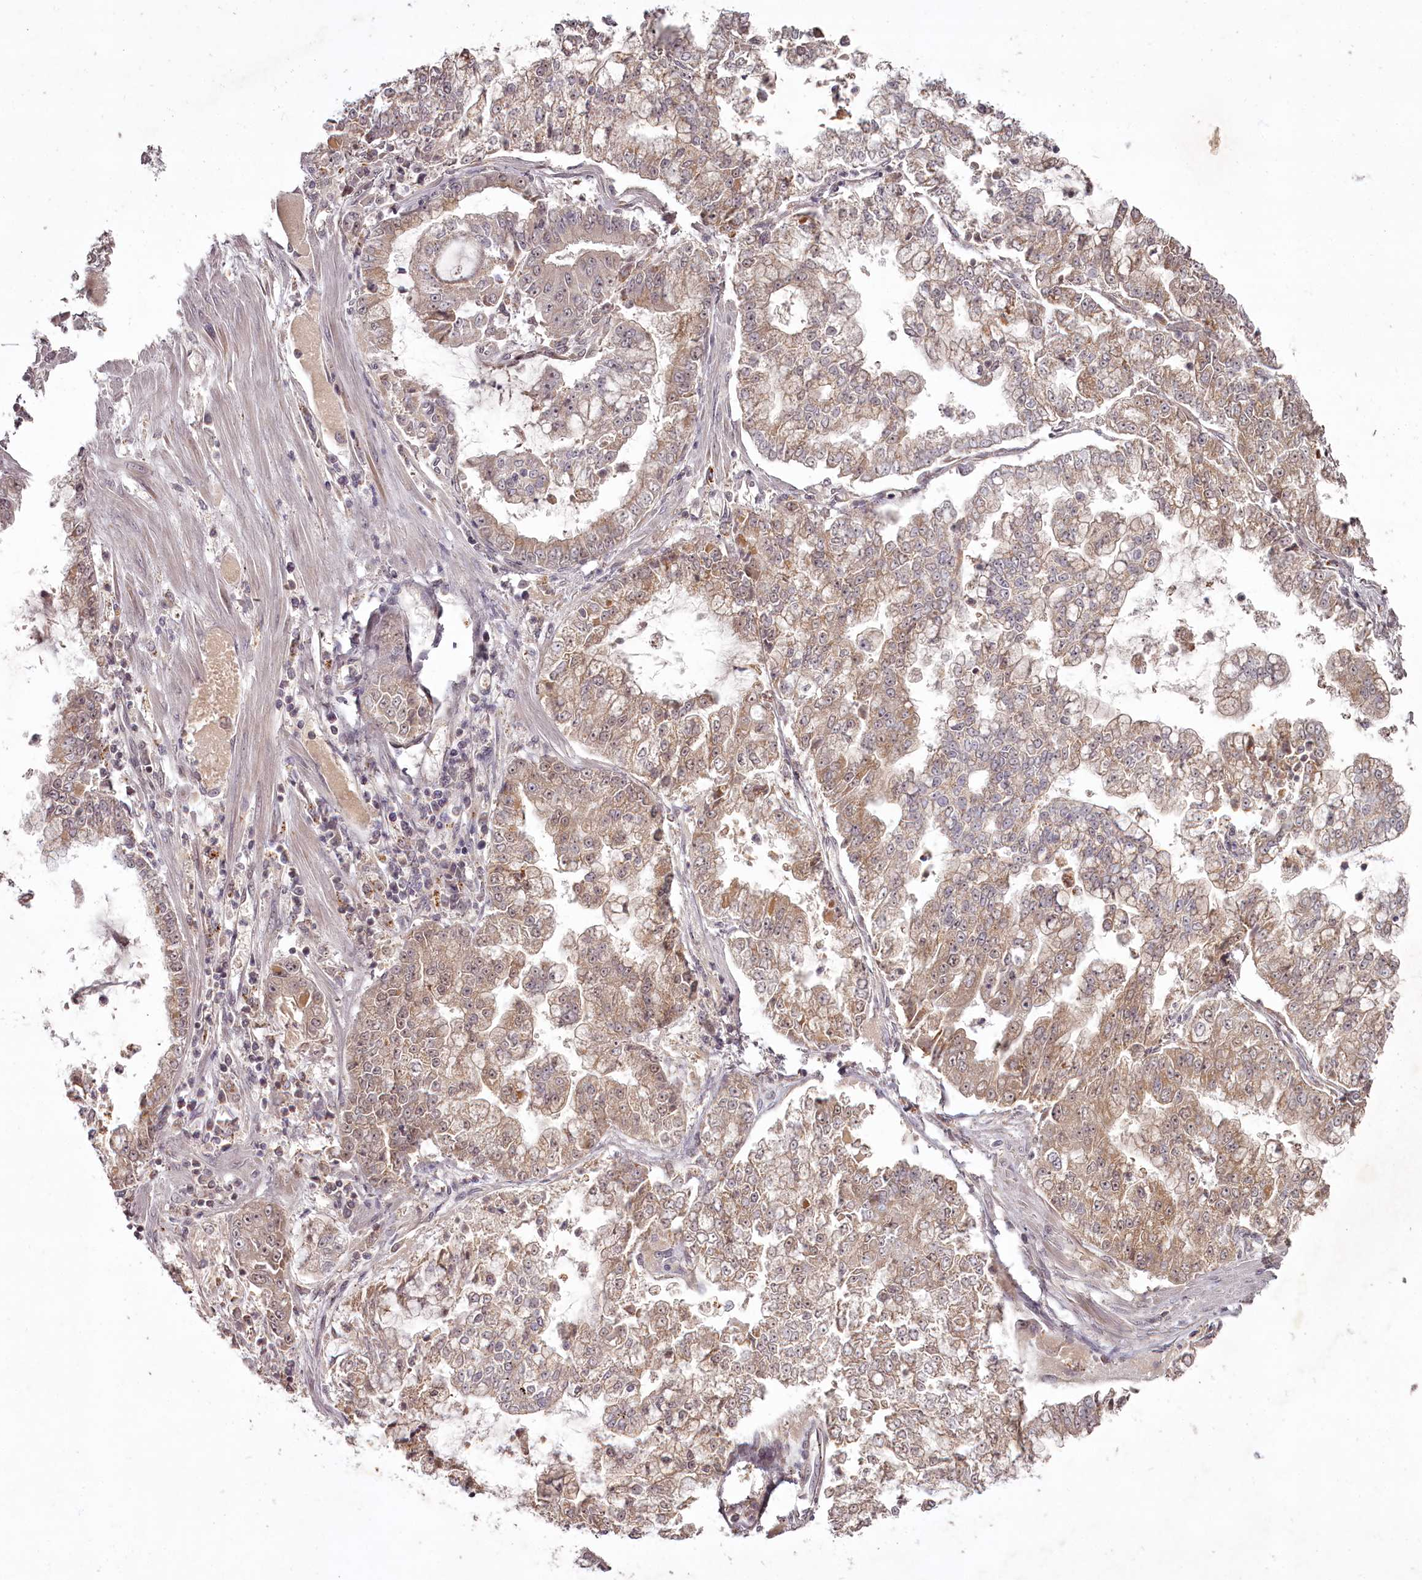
{"staining": {"intensity": "weak", "quantity": ">75%", "location": "cytoplasmic/membranous"}, "tissue": "stomach cancer", "cell_type": "Tumor cells", "image_type": "cancer", "snomed": [{"axis": "morphology", "description": "Adenocarcinoma, NOS"}, {"axis": "topography", "description": "Stomach"}], "caption": "Immunohistochemical staining of human stomach adenocarcinoma demonstrates low levels of weak cytoplasmic/membranous protein staining in approximately >75% of tumor cells. The protein is stained brown, and the nuclei are stained in blue (DAB IHC with brightfield microscopy, high magnification).", "gene": "PCBP2", "patient": {"sex": "male", "age": 76}}